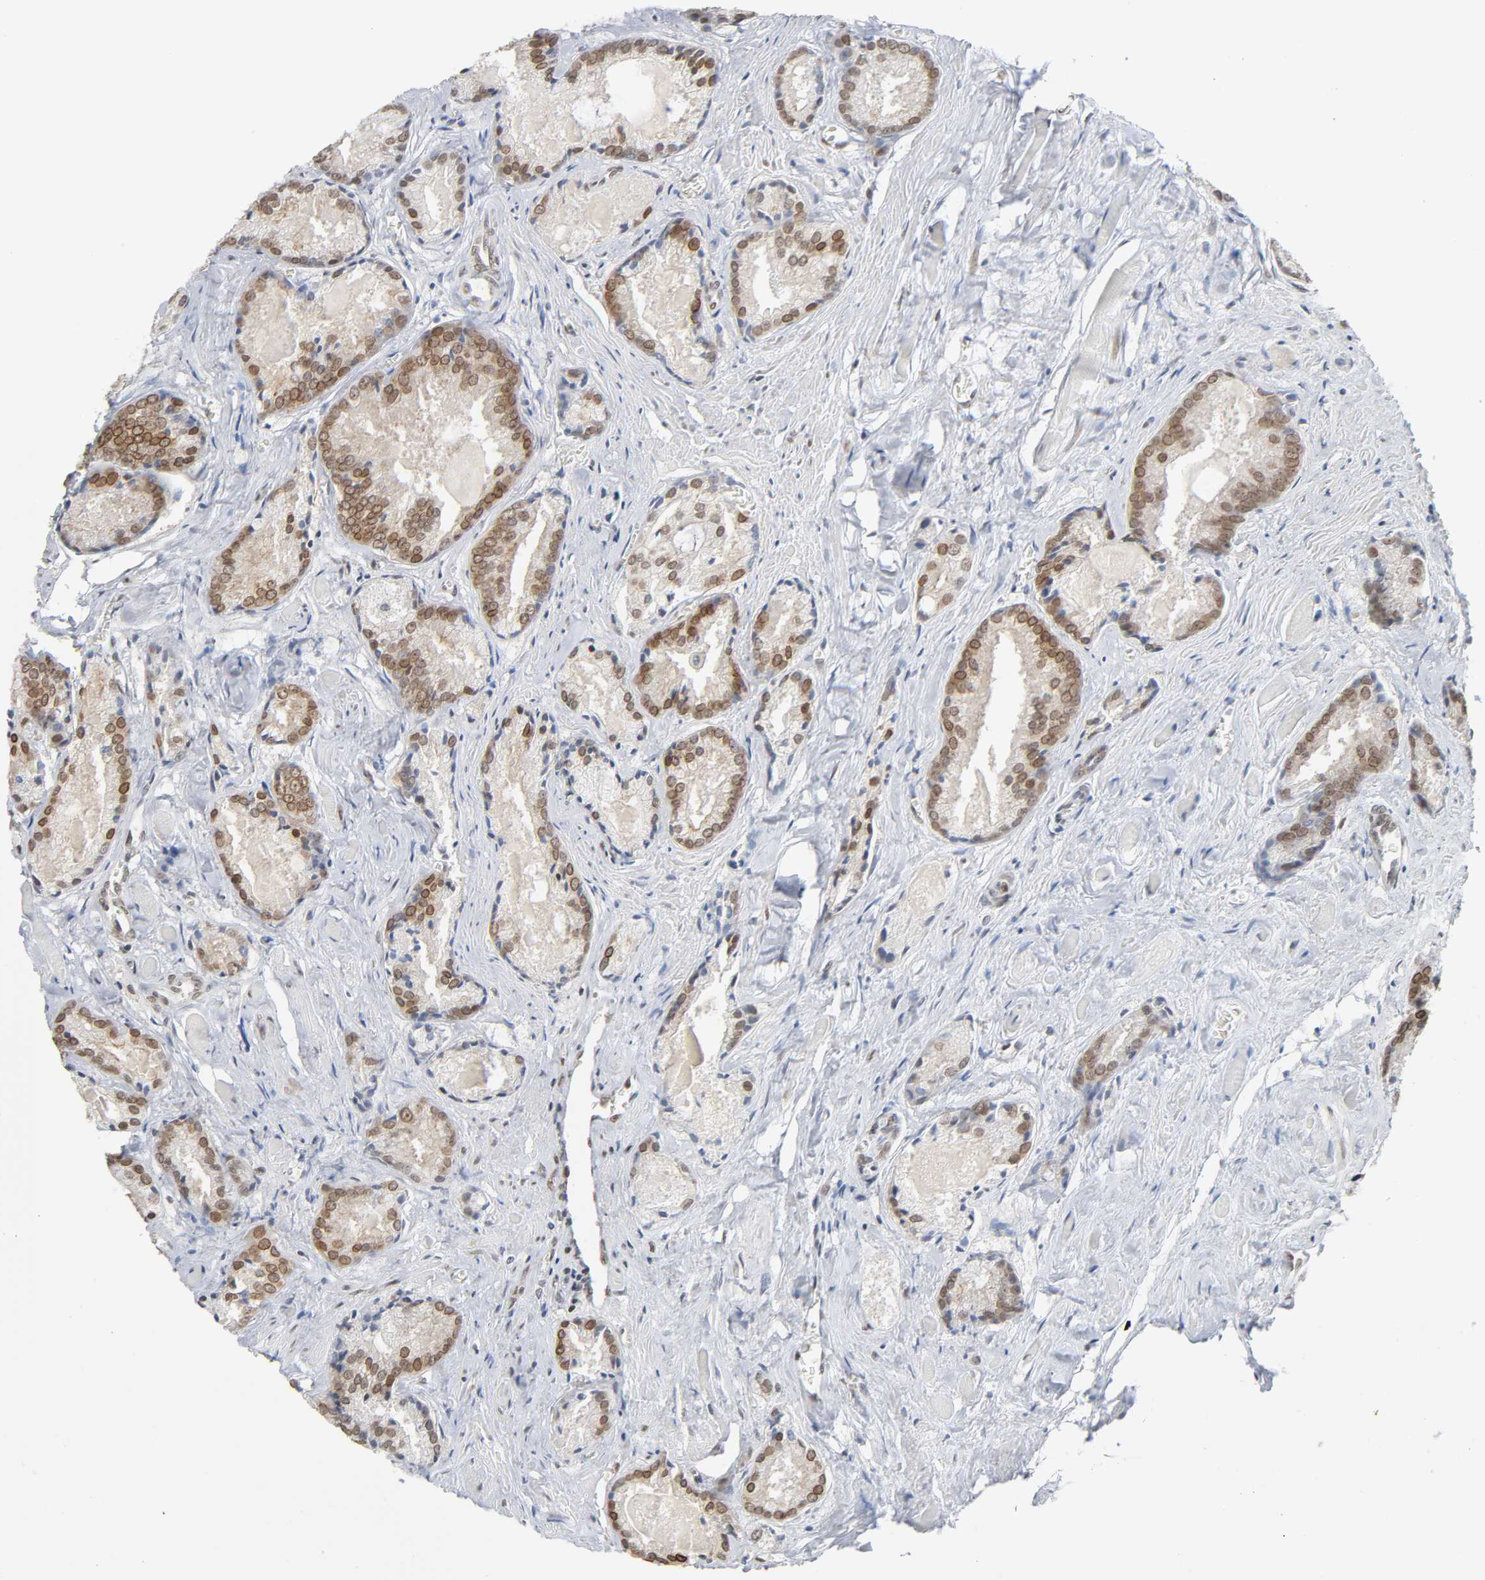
{"staining": {"intensity": "moderate", "quantity": ">75%", "location": "nuclear"}, "tissue": "prostate cancer", "cell_type": "Tumor cells", "image_type": "cancer", "snomed": [{"axis": "morphology", "description": "Adenocarcinoma, Low grade"}, {"axis": "topography", "description": "Prostate"}], "caption": "An image of low-grade adenocarcinoma (prostate) stained for a protein reveals moderate nuclear brown staining in tumor cells.", "gene": "SUMO1", "patient": {"sex": "male", "age": 64}}